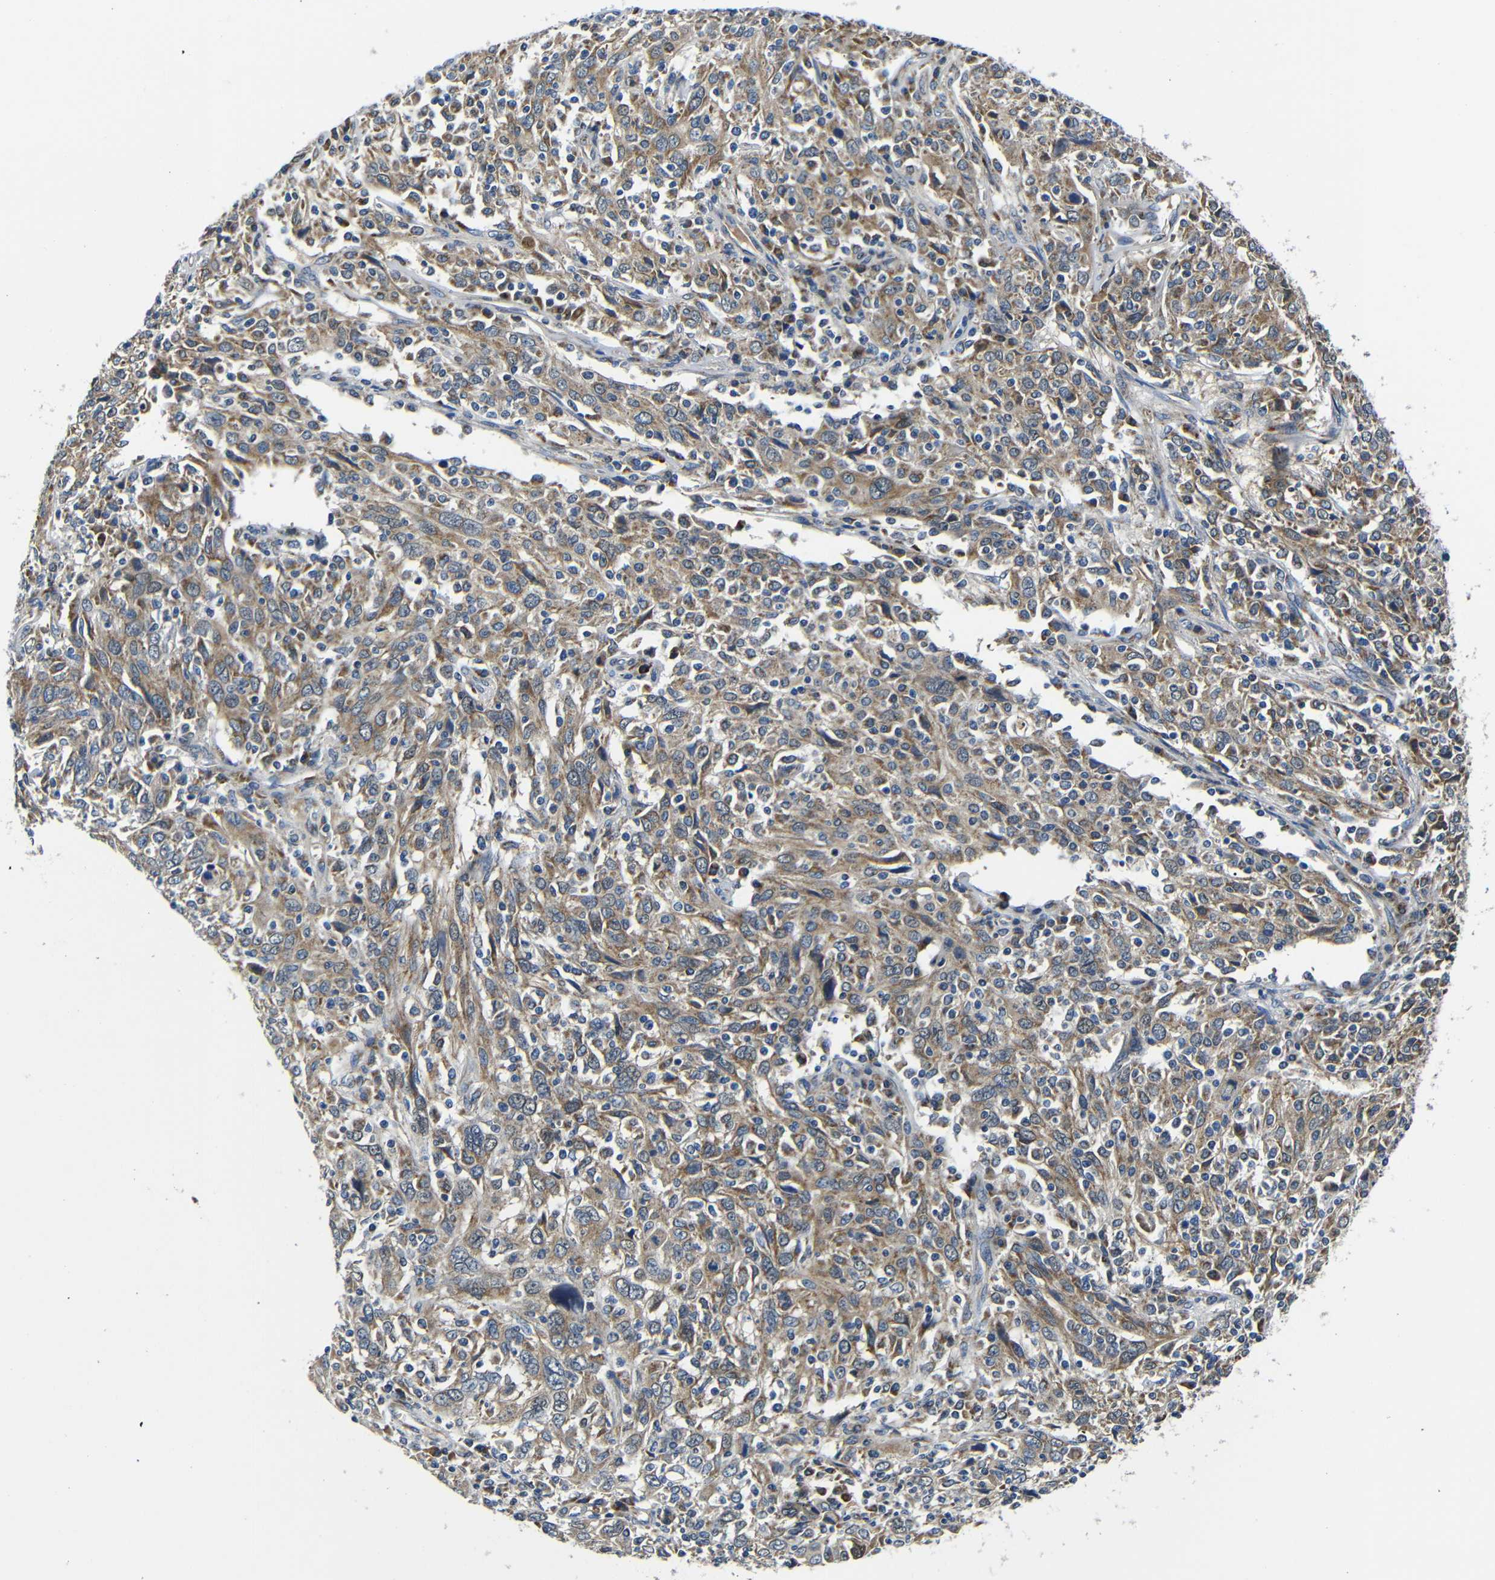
{"staining": {"intensity": "moderate", "quantity": ">75%", "location": "cytoplasmic/membranous"}, "tissue": "cervical cancer", "cell_type": "Tumor cells", "image_type": "cancer", "snomed": [{"axis": "morphology", "description": "Squamous cell carcinoma, NOS"}, {"axis": "topography", "description": "Cervix"}], "caption": "IHC (DAB (3,3'-diaminobenzidine)) staining of human squamous cell carcinoma (cervical) demonstrates moderate cytoplasmic/membranous protein expression in about >75% of tumor cells.", "gene": "FKBP14", "patient": {"sex": "female", "age": 46}}